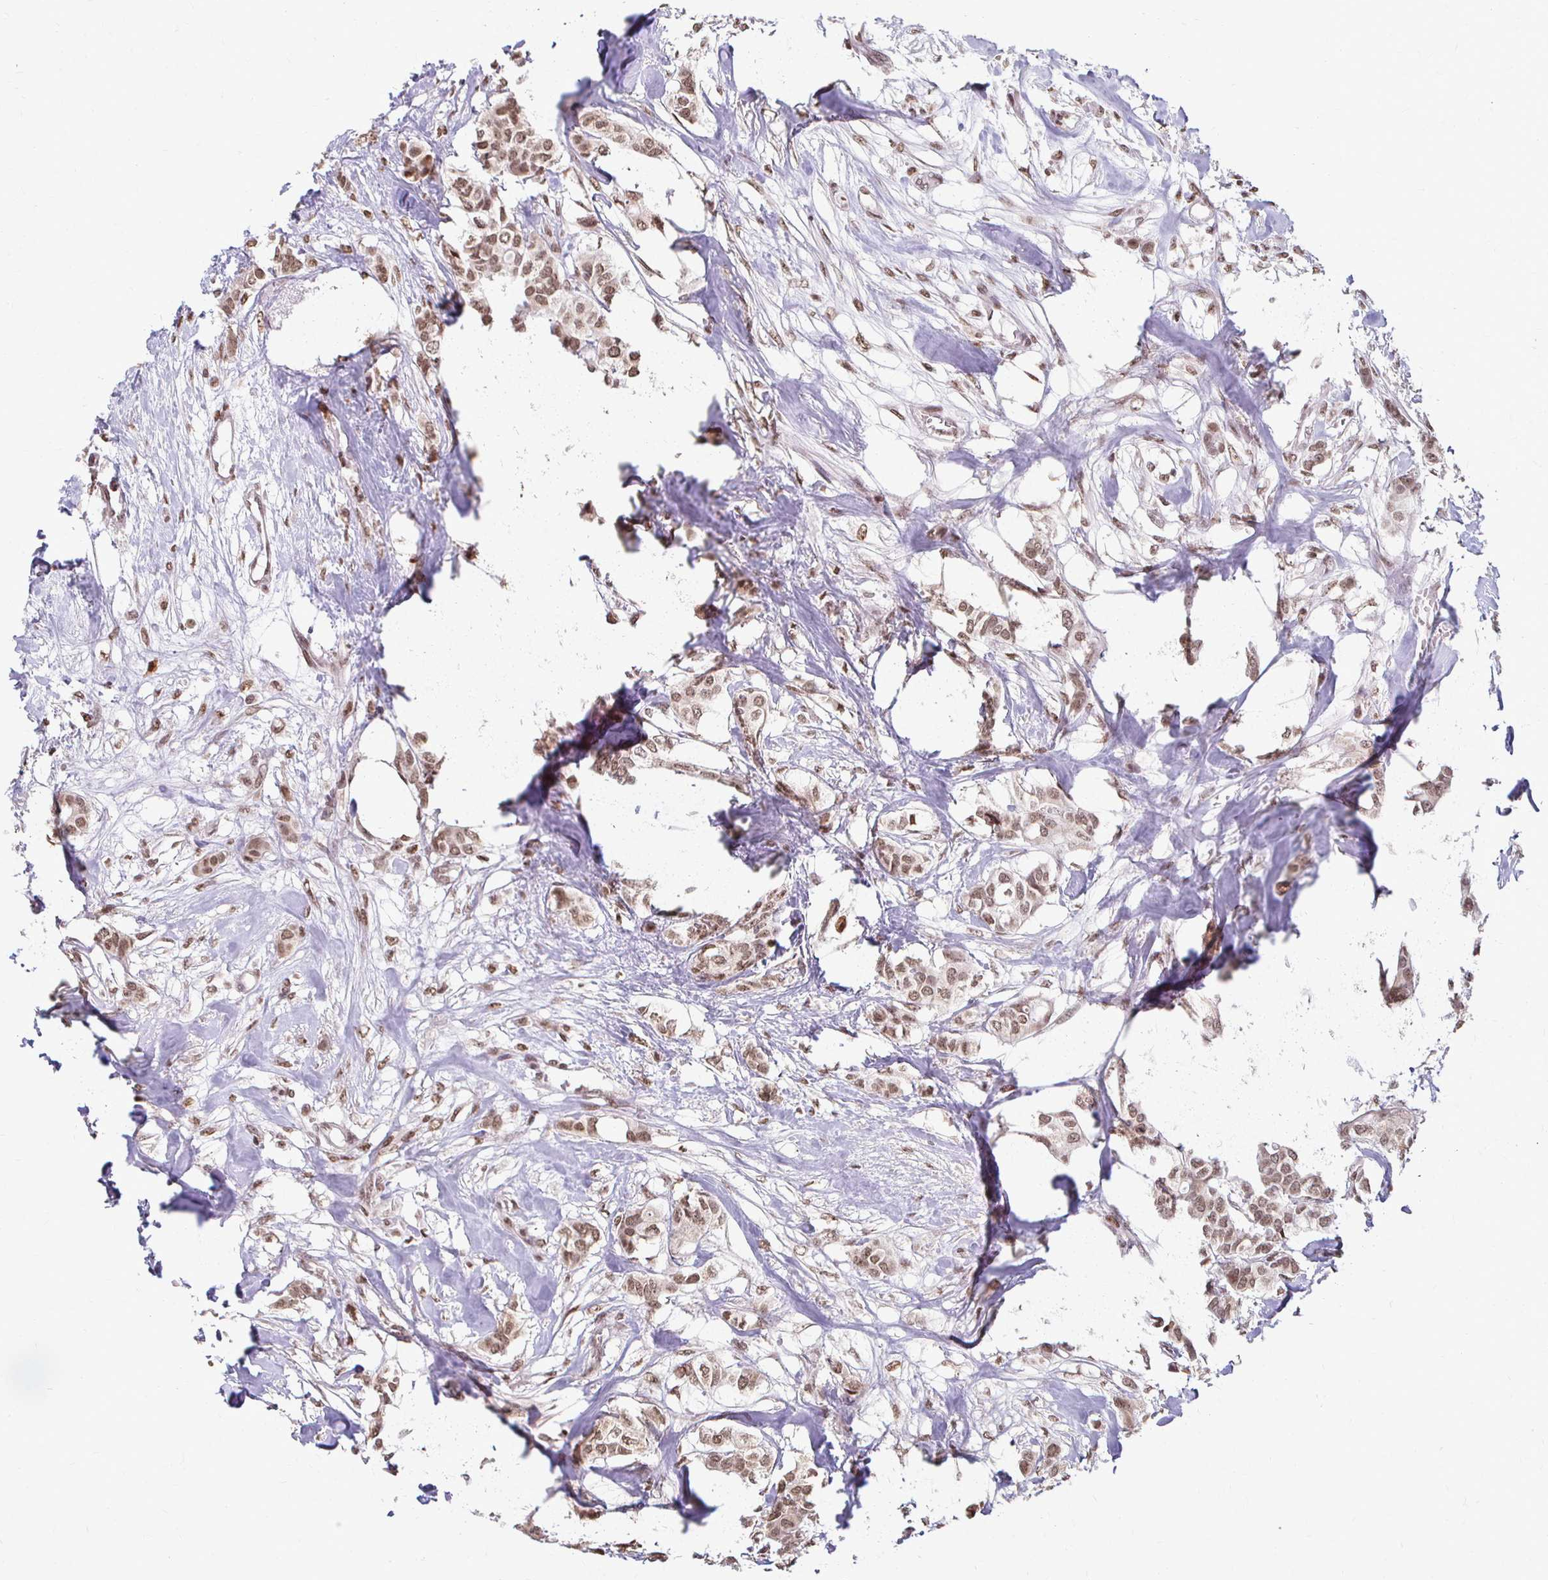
{"staining": {"intensity": "moderate", "quantity": ">75%", "location": "nuclear"}, "tissue": "breast cancer", "cell_type": "Tumor cells", "image_type": "cancer", "snomed": [{"axis": "morphology", "description": "Duct carcinoma"}, {"axis": "topography", "description": "Breast"}], "caption": "A photomicrograph of breast cancer stained for a protein displays moderate nuclear brown staining in tumor cells.", "gene": "HOXA9", "patient": {"sex": "female", "age": 62}}